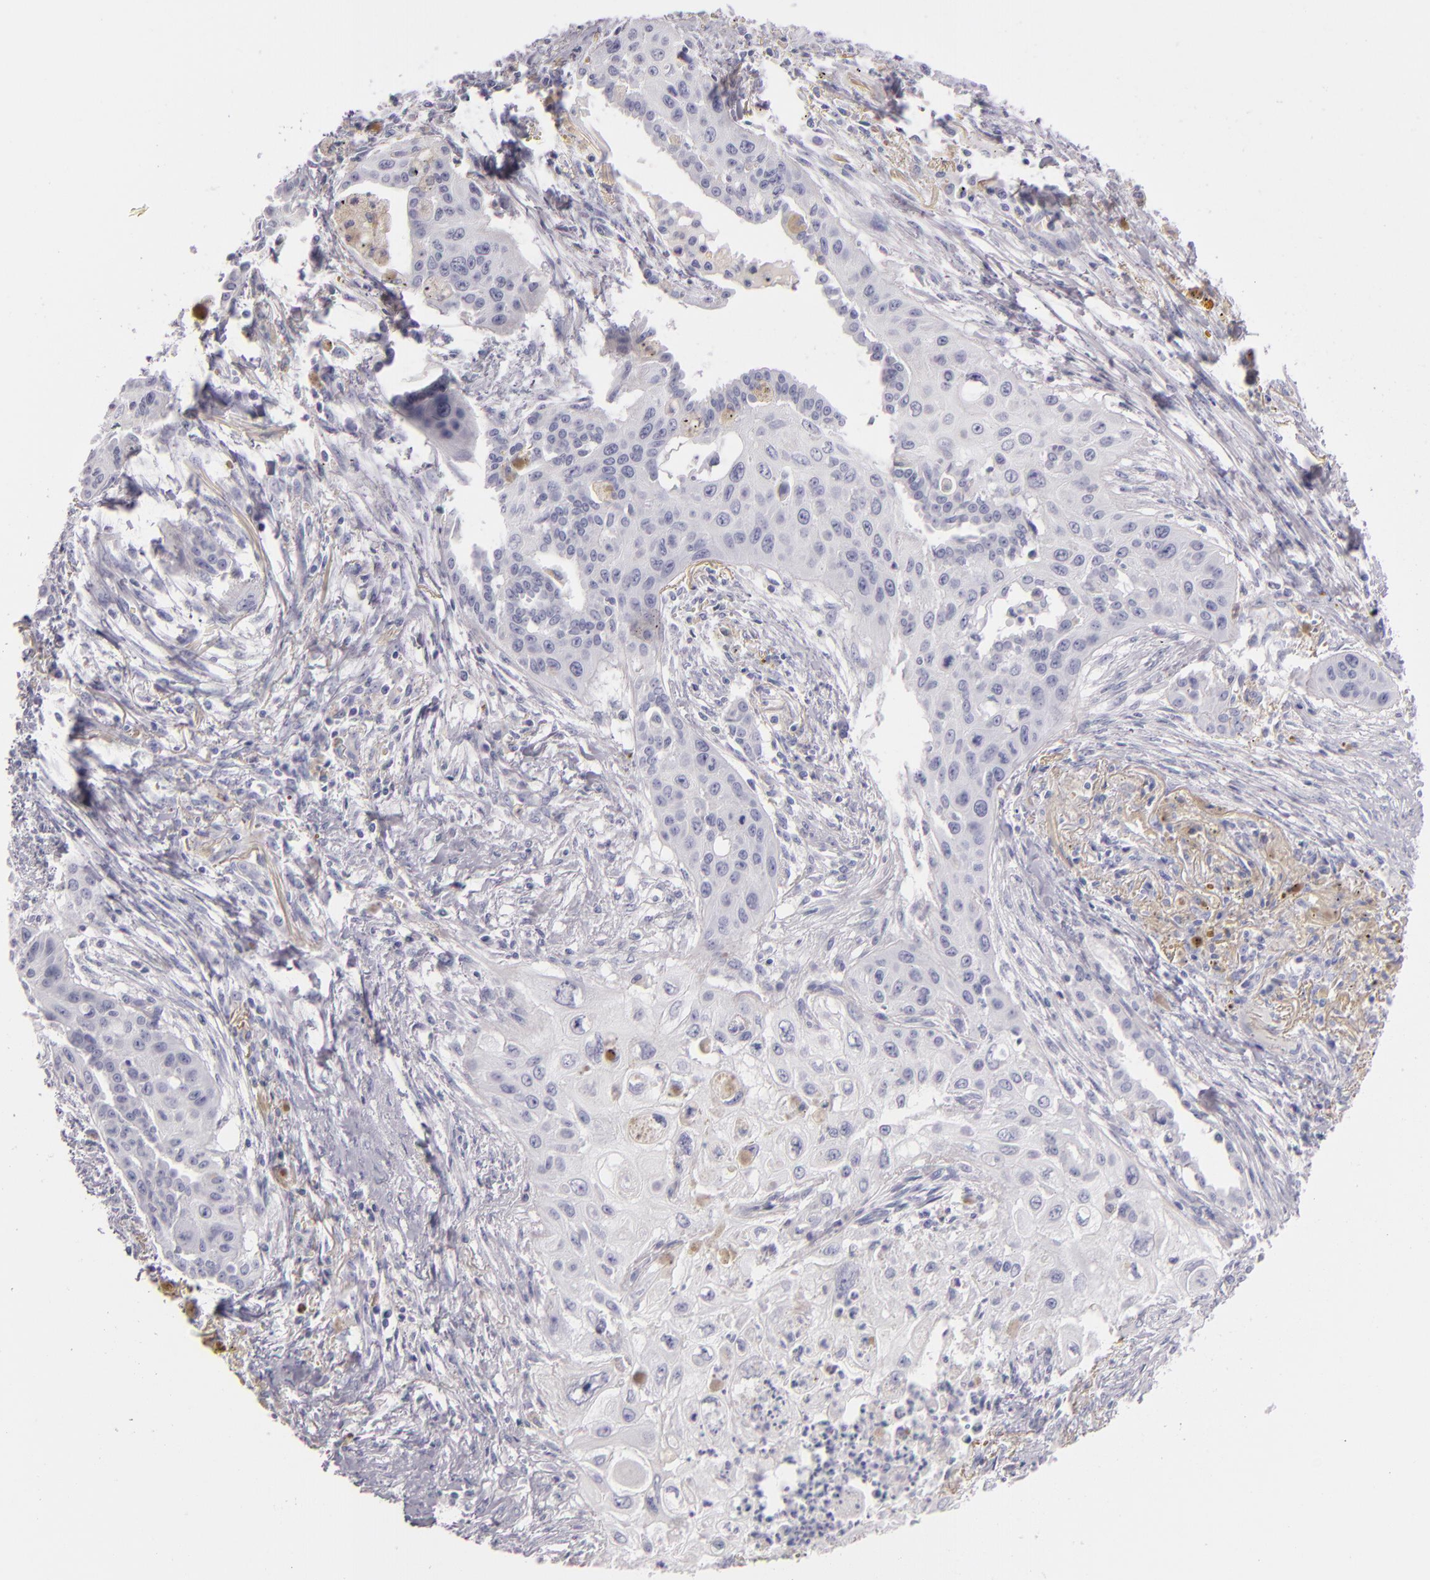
{"staining": {"intensity": "negative", "quantity": "none", "location": "none"}, "tissue": "lung cancer", "cell_type": "Tumor cells", "image_type": "cancer", "snomed": [{"axis": "morphology", "description": "Squamous cell carcinoma, NOS"}, {"axis": "topography", "description": "Lung"}], "caption": "A histopathology image of human lung cancer (squamous cell carcinoma) is negative for staining in tumor cells.", "gene": "FABP1", "patient": {"sex": "male", "age": 71}}